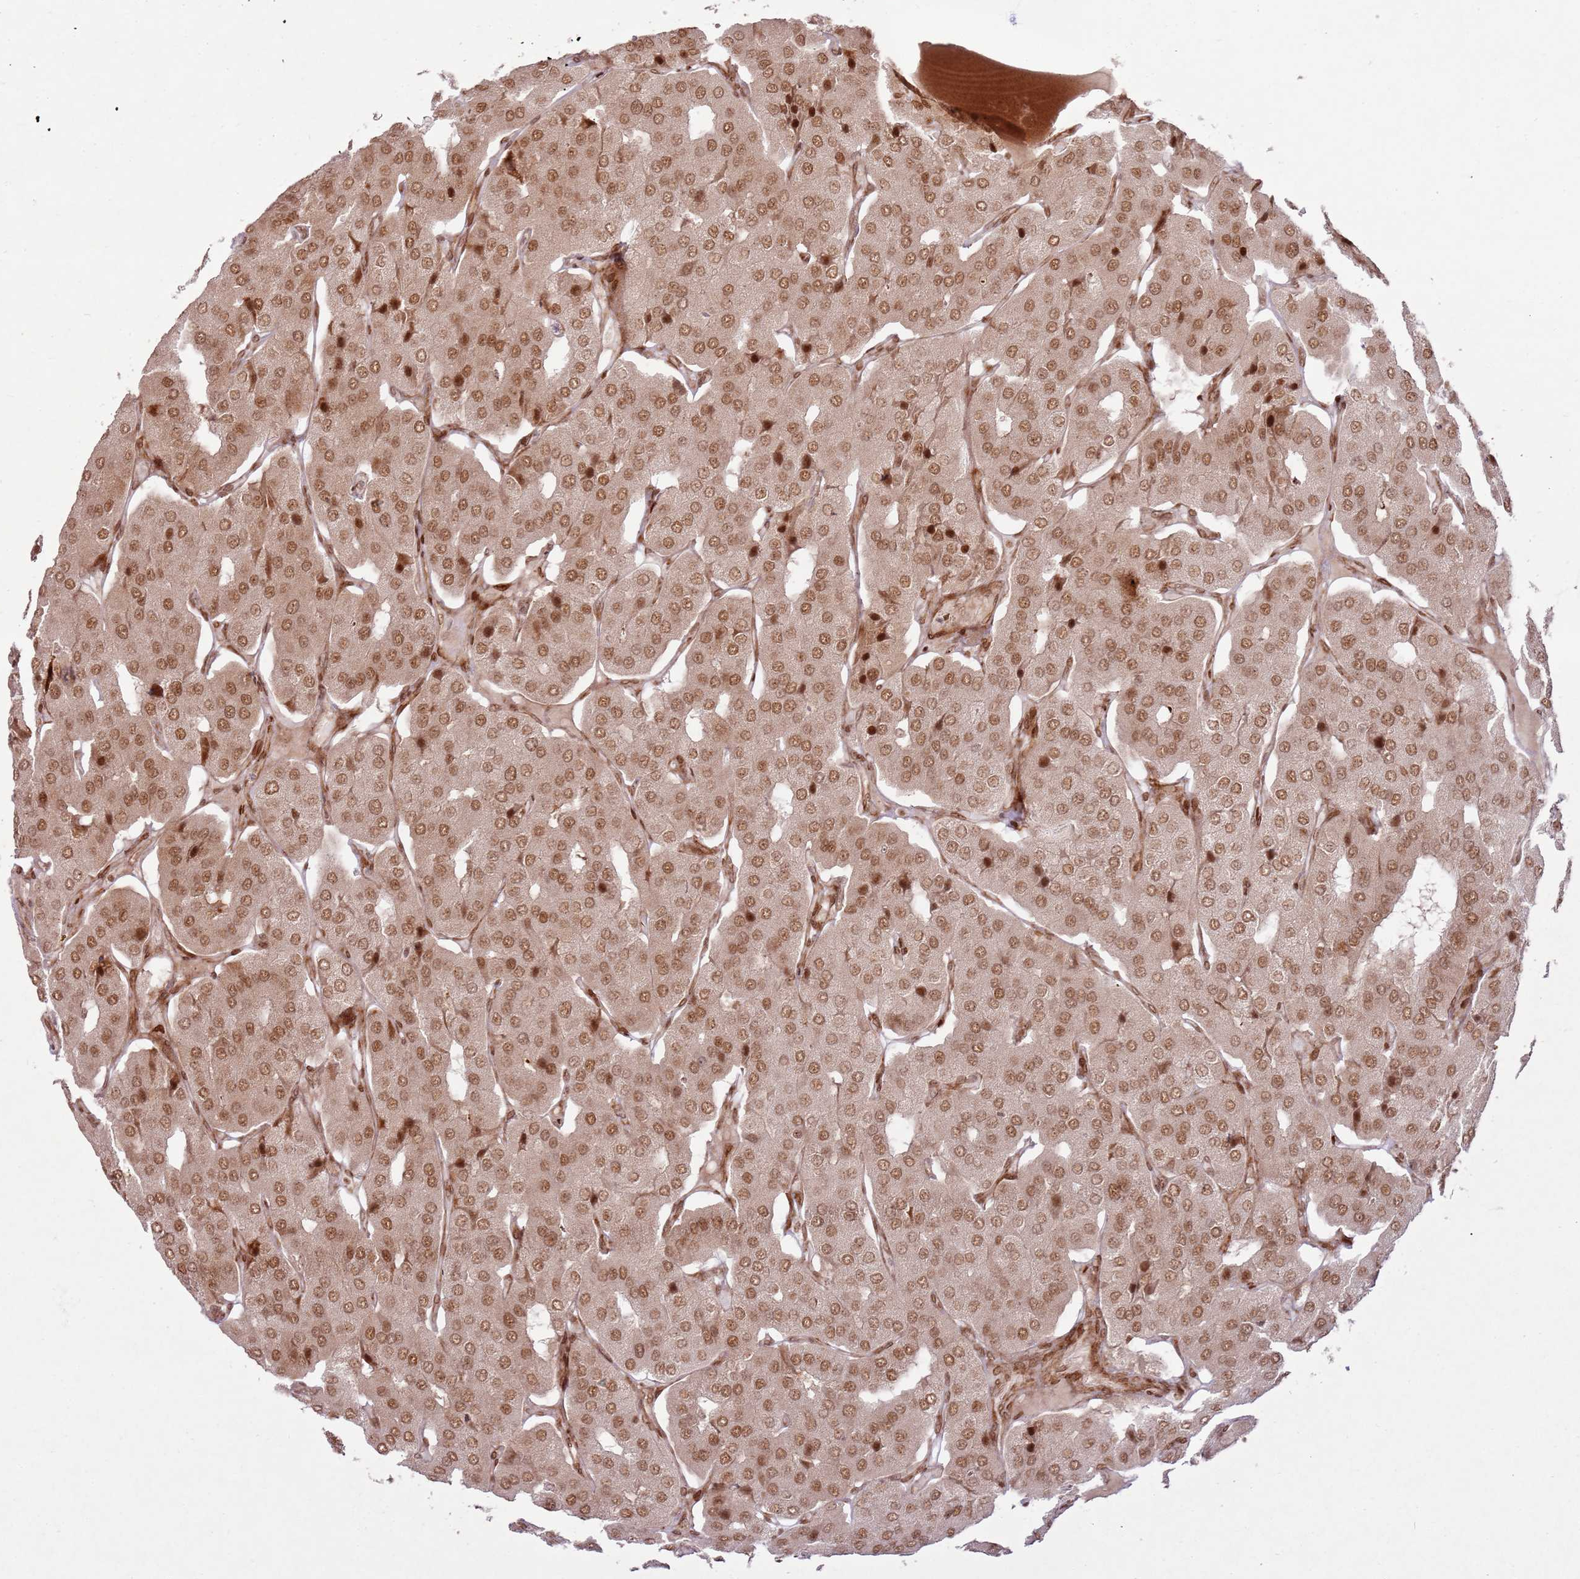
{"staining": {"intensity": "moderate", "quantity": ">75%", "location": "nuclear"}, "tissue": "parathyroid gland", "cell_type": "Glandular cells", "image_type": "normal", "snomed": [{"axis": "morphology", "description": "Normal tissue, NOS"}, {"axis": "morphology", "description": "Adenoma, NOS"}, {"axis": "topography", "description": "Parathyroid gland"}], "caption": "Moderate nuclear positivity is appreciated in approximately >75% of glandular cells in benign parathyroid gland. The staining was performed using DAB, with brown indicating positive protein expression. Nuclei are stained blue with hematoxylin.", "gene": "KLHL36", "patient": {"sex": "female", "age": 86}}